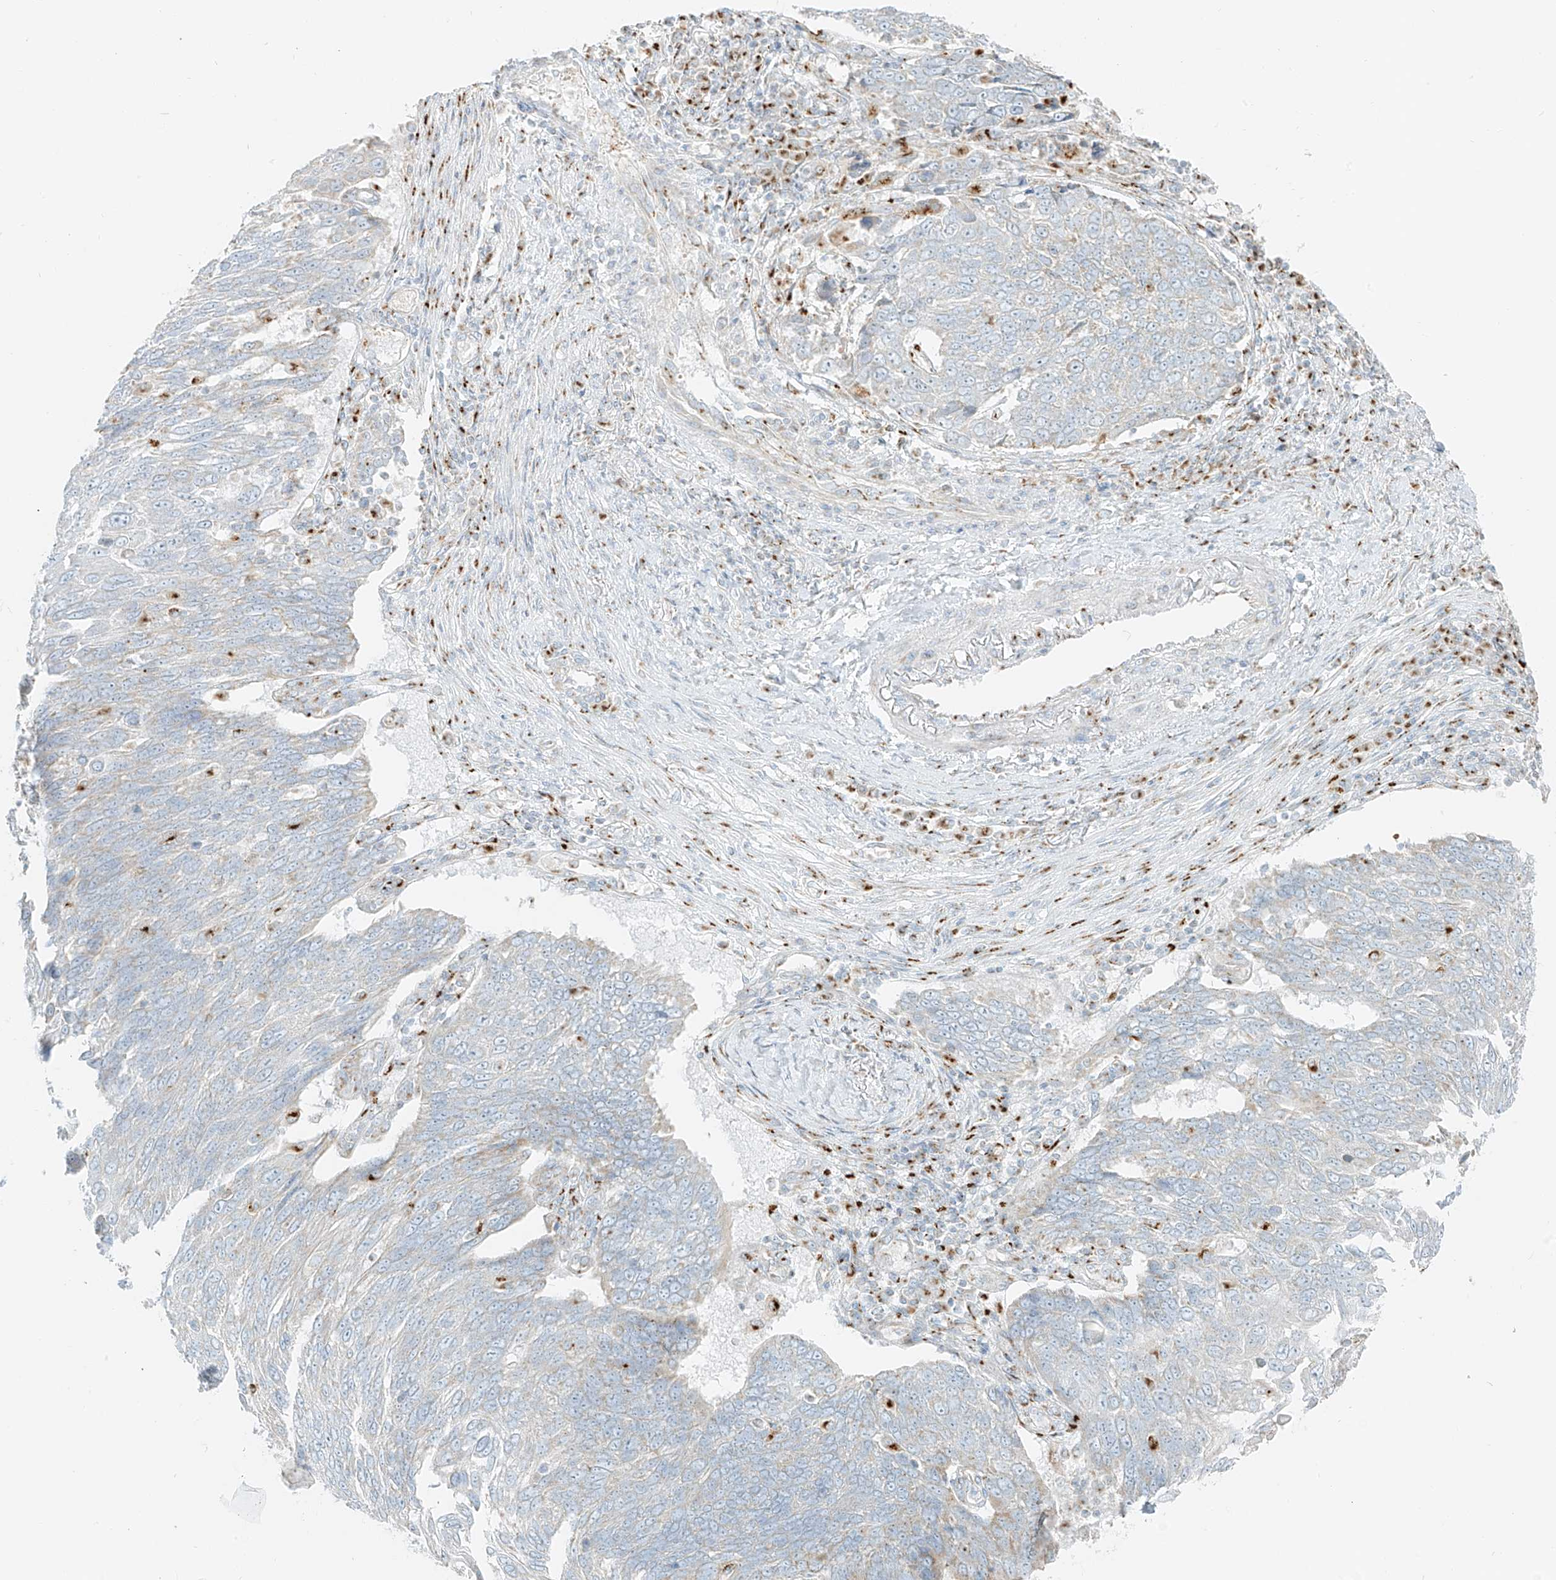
{"staining": {"intensity": "negative", "quantity": "none", "location": "none"}, "tissue": "lung cancer", "cell_type": "Tumor cells", "image_type": "cancer", "snomed": [{"axis": "morphology", "description": "Squamous cell carcinoma, NOS"}, {"axis": "topography", "description": "Lung"}], "caption": "Photomicrograph shows no significant protein positivity in tumor cells of lung cancer (squamous cell carcinoma).", "gene": "TMEM87B", "patient": {"sex": "male", "age": 66}}